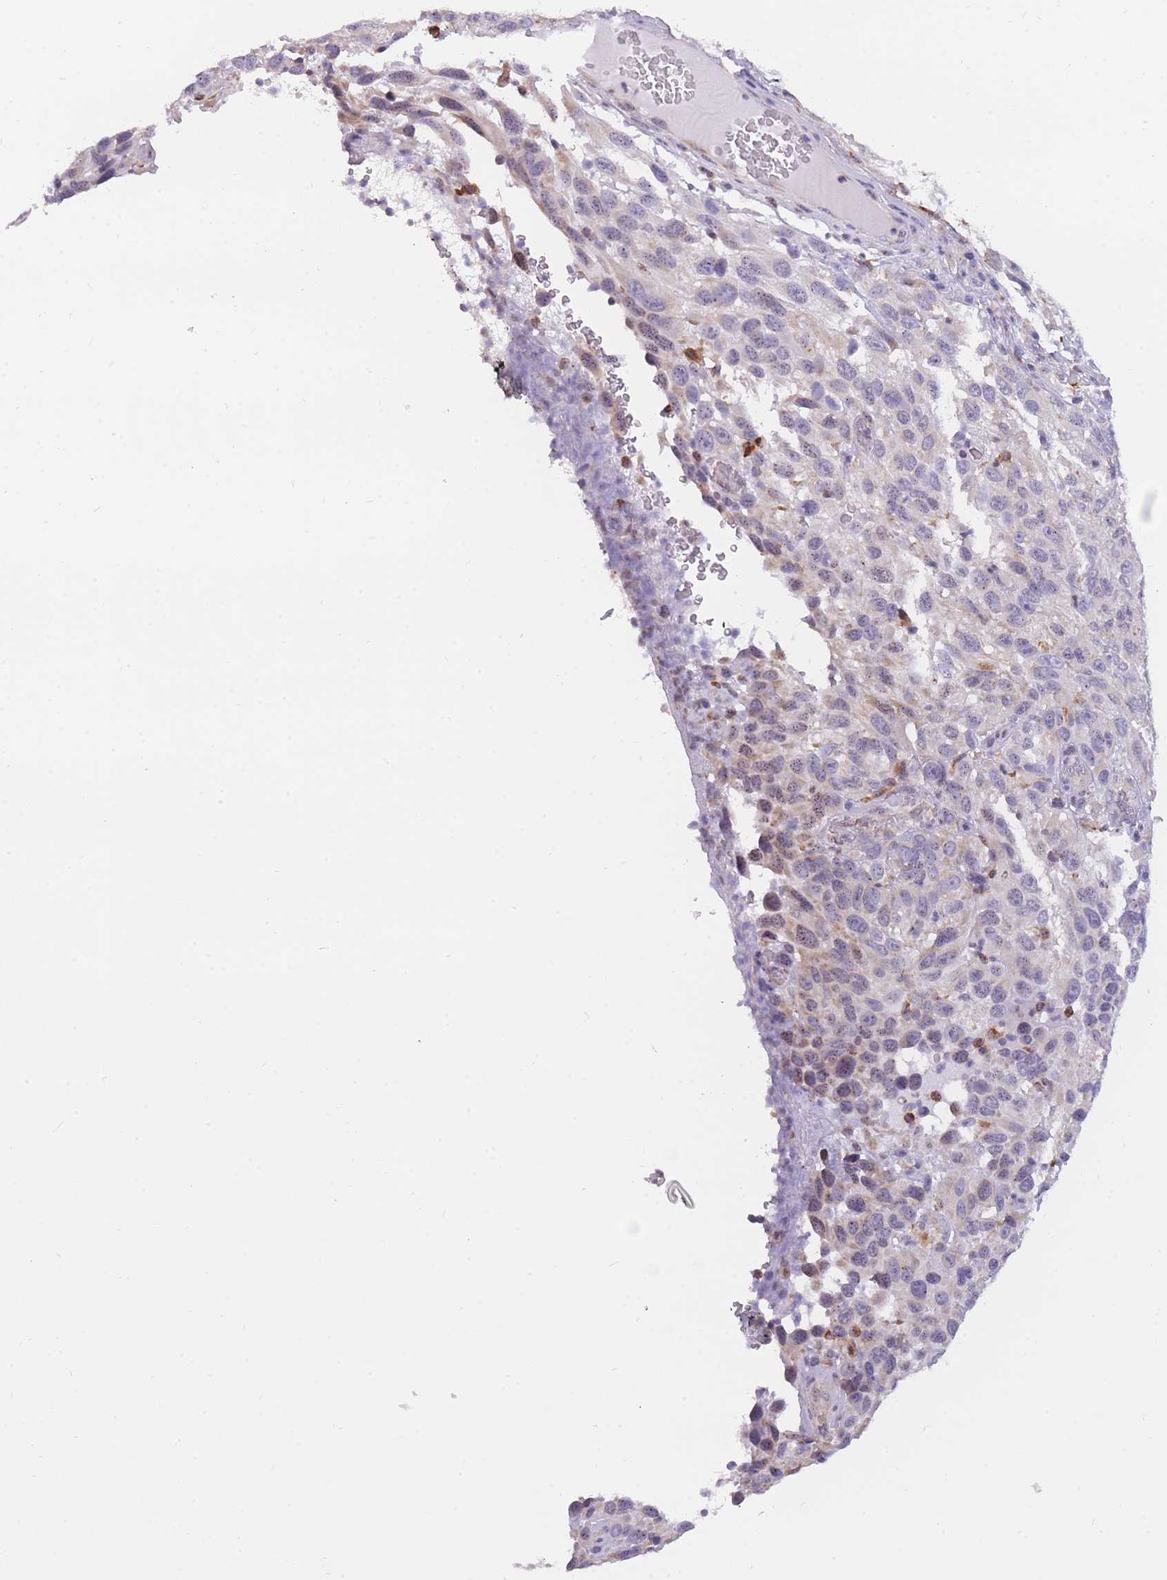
{"staining": {"intensity": "negative", "quantity": "none", "location": "none"}, "tissue": "melanoma", "cell_type": "Tumor cells", "image_type": "cancer", "snomed": [{"axis": "morphology", "description": "Malignant melanoma, NOS"}, {"axis": "topography", "description": "Skin"}], "caption": "Immunohistochemical staining of human malignant melanoma exhibits no significant positivity in tumor cells. (Stains: DAB IHC with hematoxylin counter stain, Microscopy: brightfield microscopy at high magnification).", "gene": "ZNF662", "patient": {"sex": "female", "age": 96}}